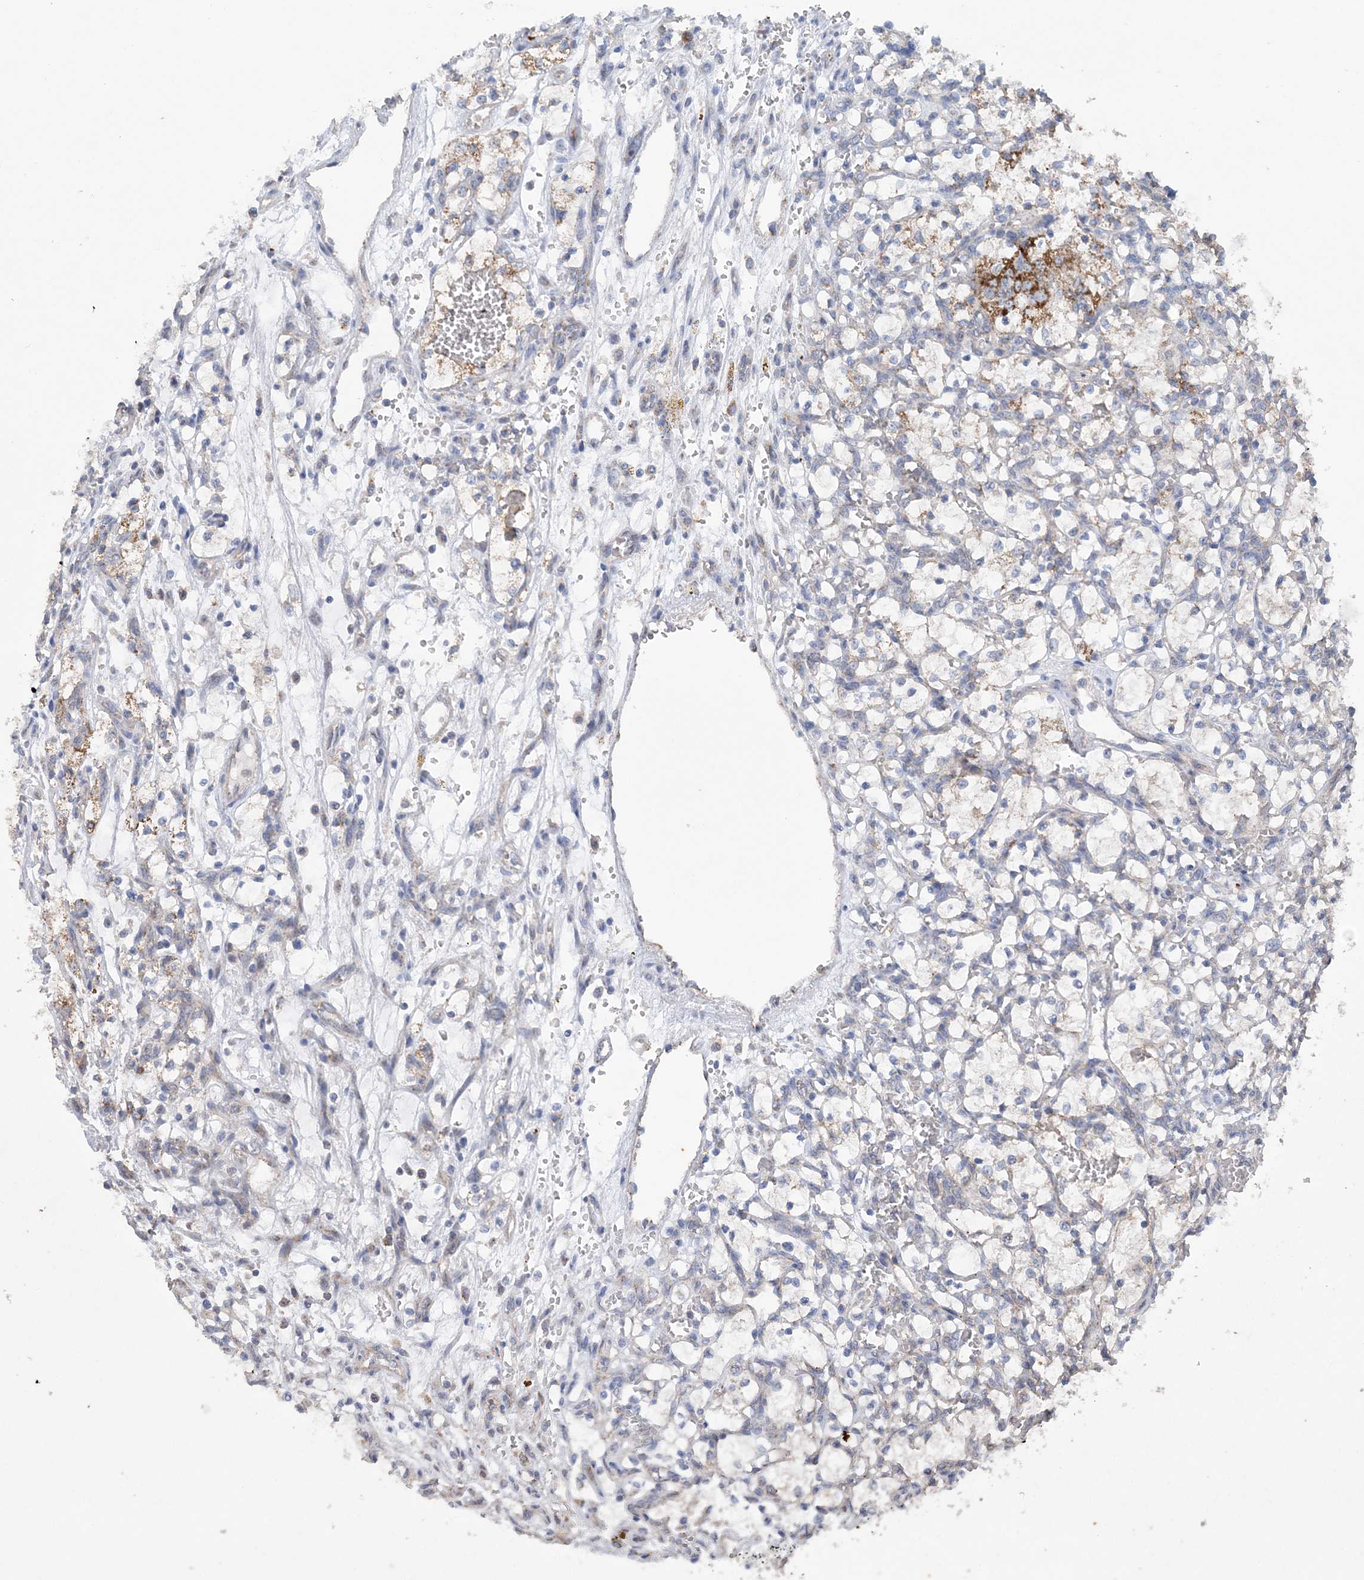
{"staining": {"intensity": "strong", "quantity": "<25%", "location": "cytoplasmic/membranous"}, "tissue": "renal cancer", "cell_type": "Tumor cells", "image_type": "cancer", "snomed": [{"axis": "morphology", "description": "Adenocarcinoma, NOS"}, {"axis": "topography", "description": "Kidney"}], "caption": "IHC photomicrograph of renal cancer stained for a protein (brown), which demonstrates medium levels of strong cytoplasmic/membranous staining in about <25% of tumor cells.", "gene": "COPE", "patient": {"sex": "female", "age": 69}}